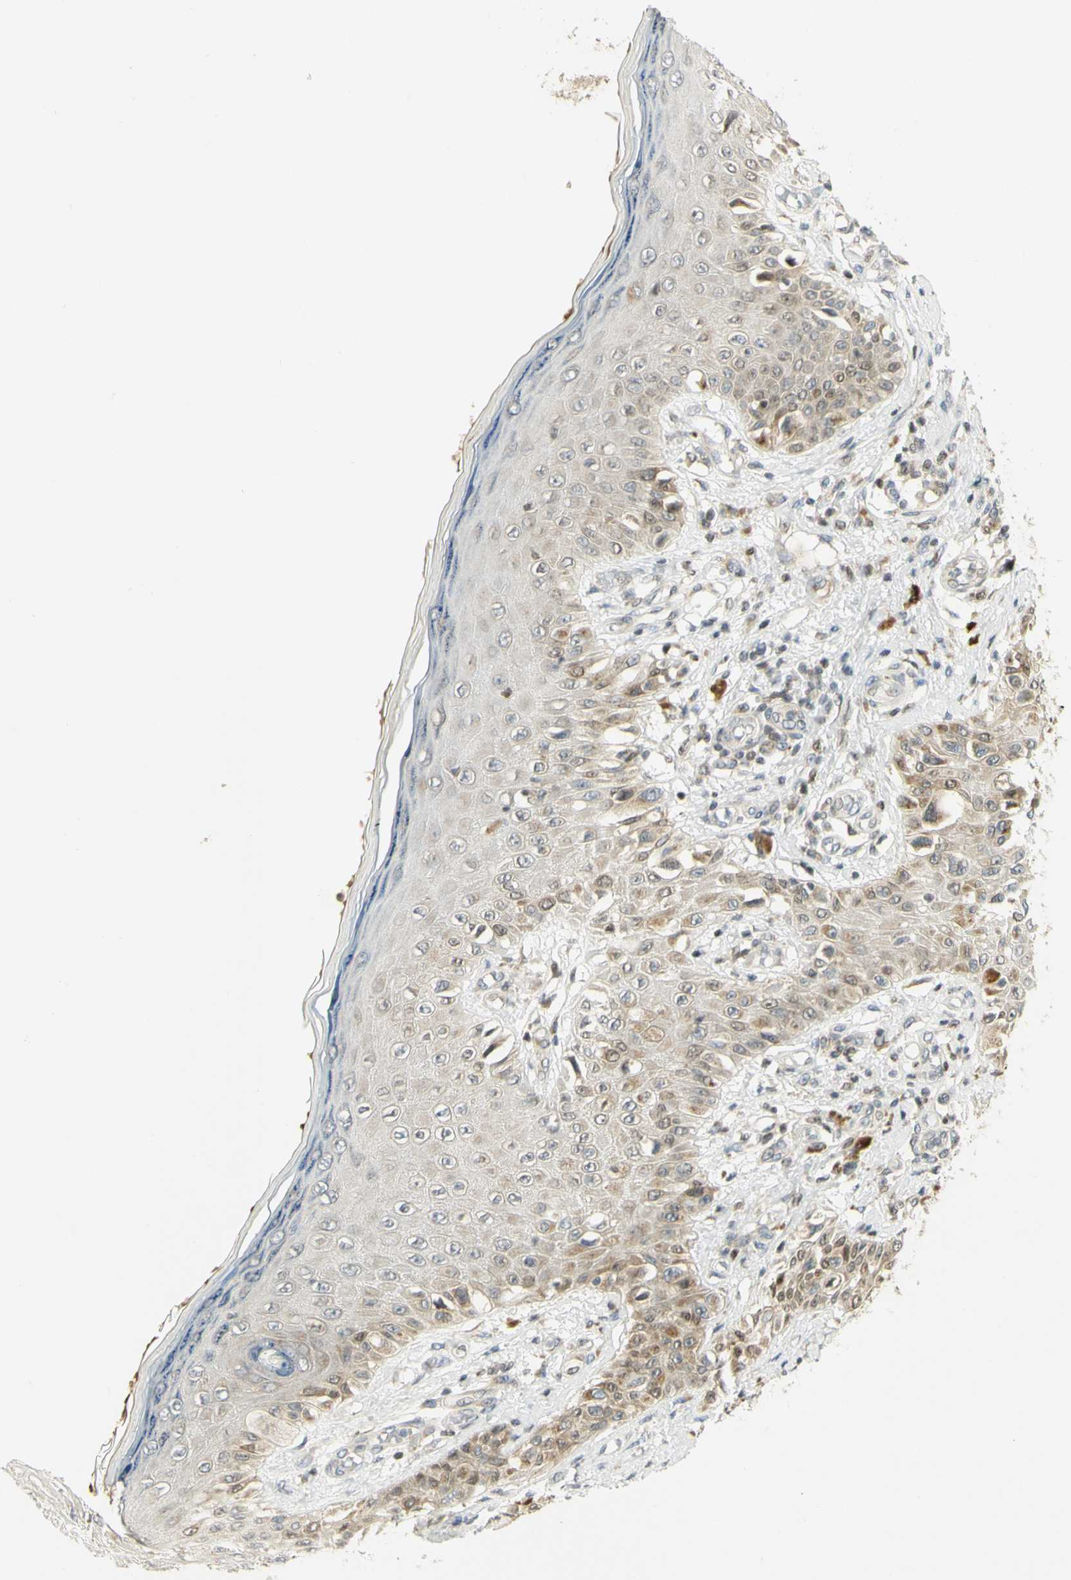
{"staining": {"intensity": "weak", "quantity": ">75%", "location": "cytoplasmic/membranous,nuclear"}, "tissue": "melanoma", "cell_type": "Tumor cells", "image_type": "cancer", "snomed": [{"axis": "morphology", "description": "Malignant melanoma, NOS"}, {"axis": "topography", "description": "Skin"}], "caption": "DAB (3,3'-diaminobenzidine) immunohistochemical staining of human malignant melanoma shows weak cytoplasmic/membranous and nuclear protein positivity in about >75% of tumor cells. (DAB IHC, brown staining for protein, blue staining for nuclei).", "gene": "KIF11", "patient": {"sex": "female", "age": 81}}